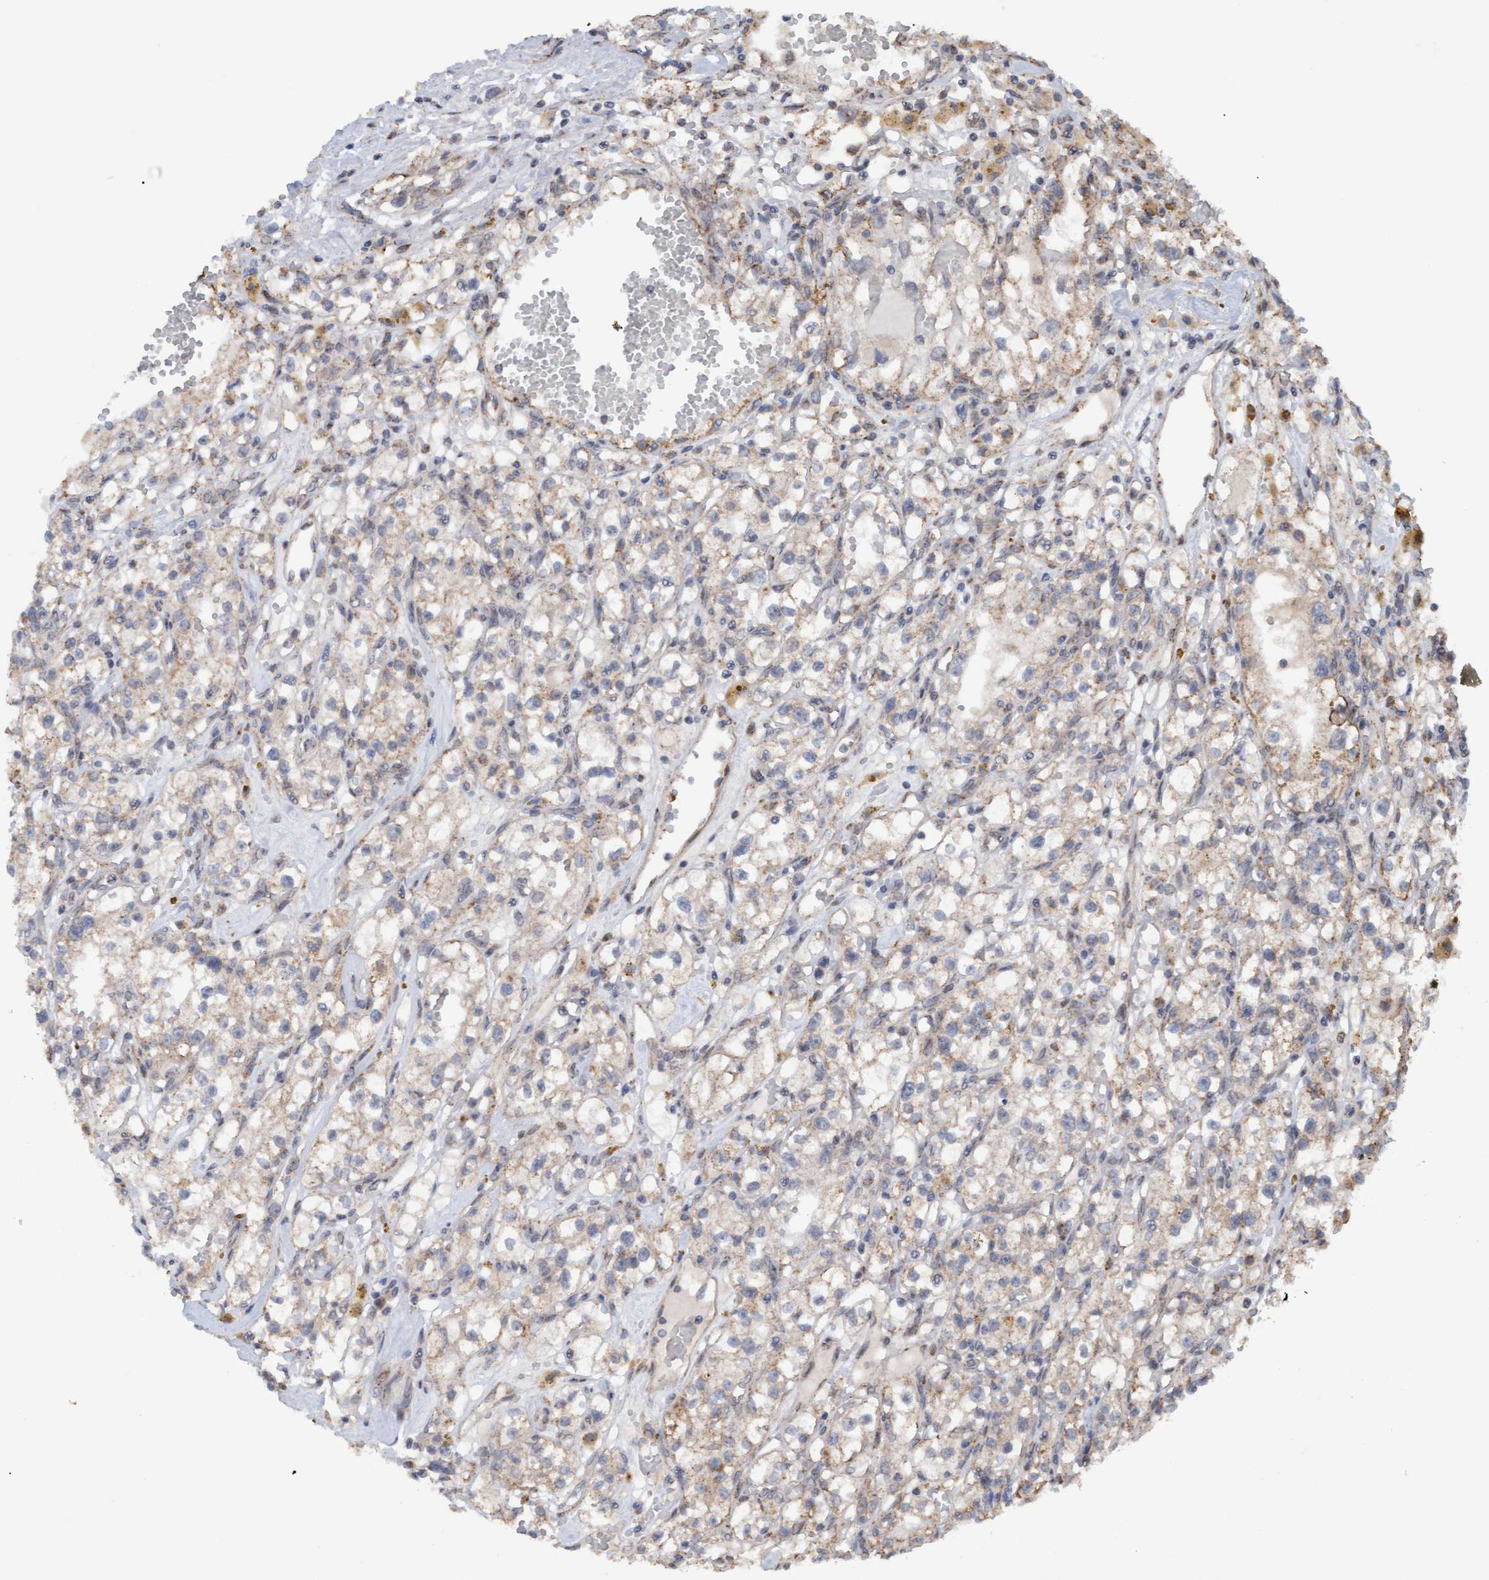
{"staining": {"intensity": "weak", "quantity": "25%-75%", "location": "cytoplasmic/membranous"}, "tissue": "renal cancer", "cell_type": "Tumor cells", "image_type": "cancer", "snomed": [{"axis": "morphology", "description": "Adenocarcinoma, NOS"}, {"axis": "topography", "description": "Kidney"}], "caption": "Immunohistochemical staining of renal cancer (adenocarcinoma) reveals low levels of weak cytoplasmic/membranous expression in about 25%-75% of tumor cells.", "gene": "MGLL", "patient": {"sex": "male", "age": 56}}